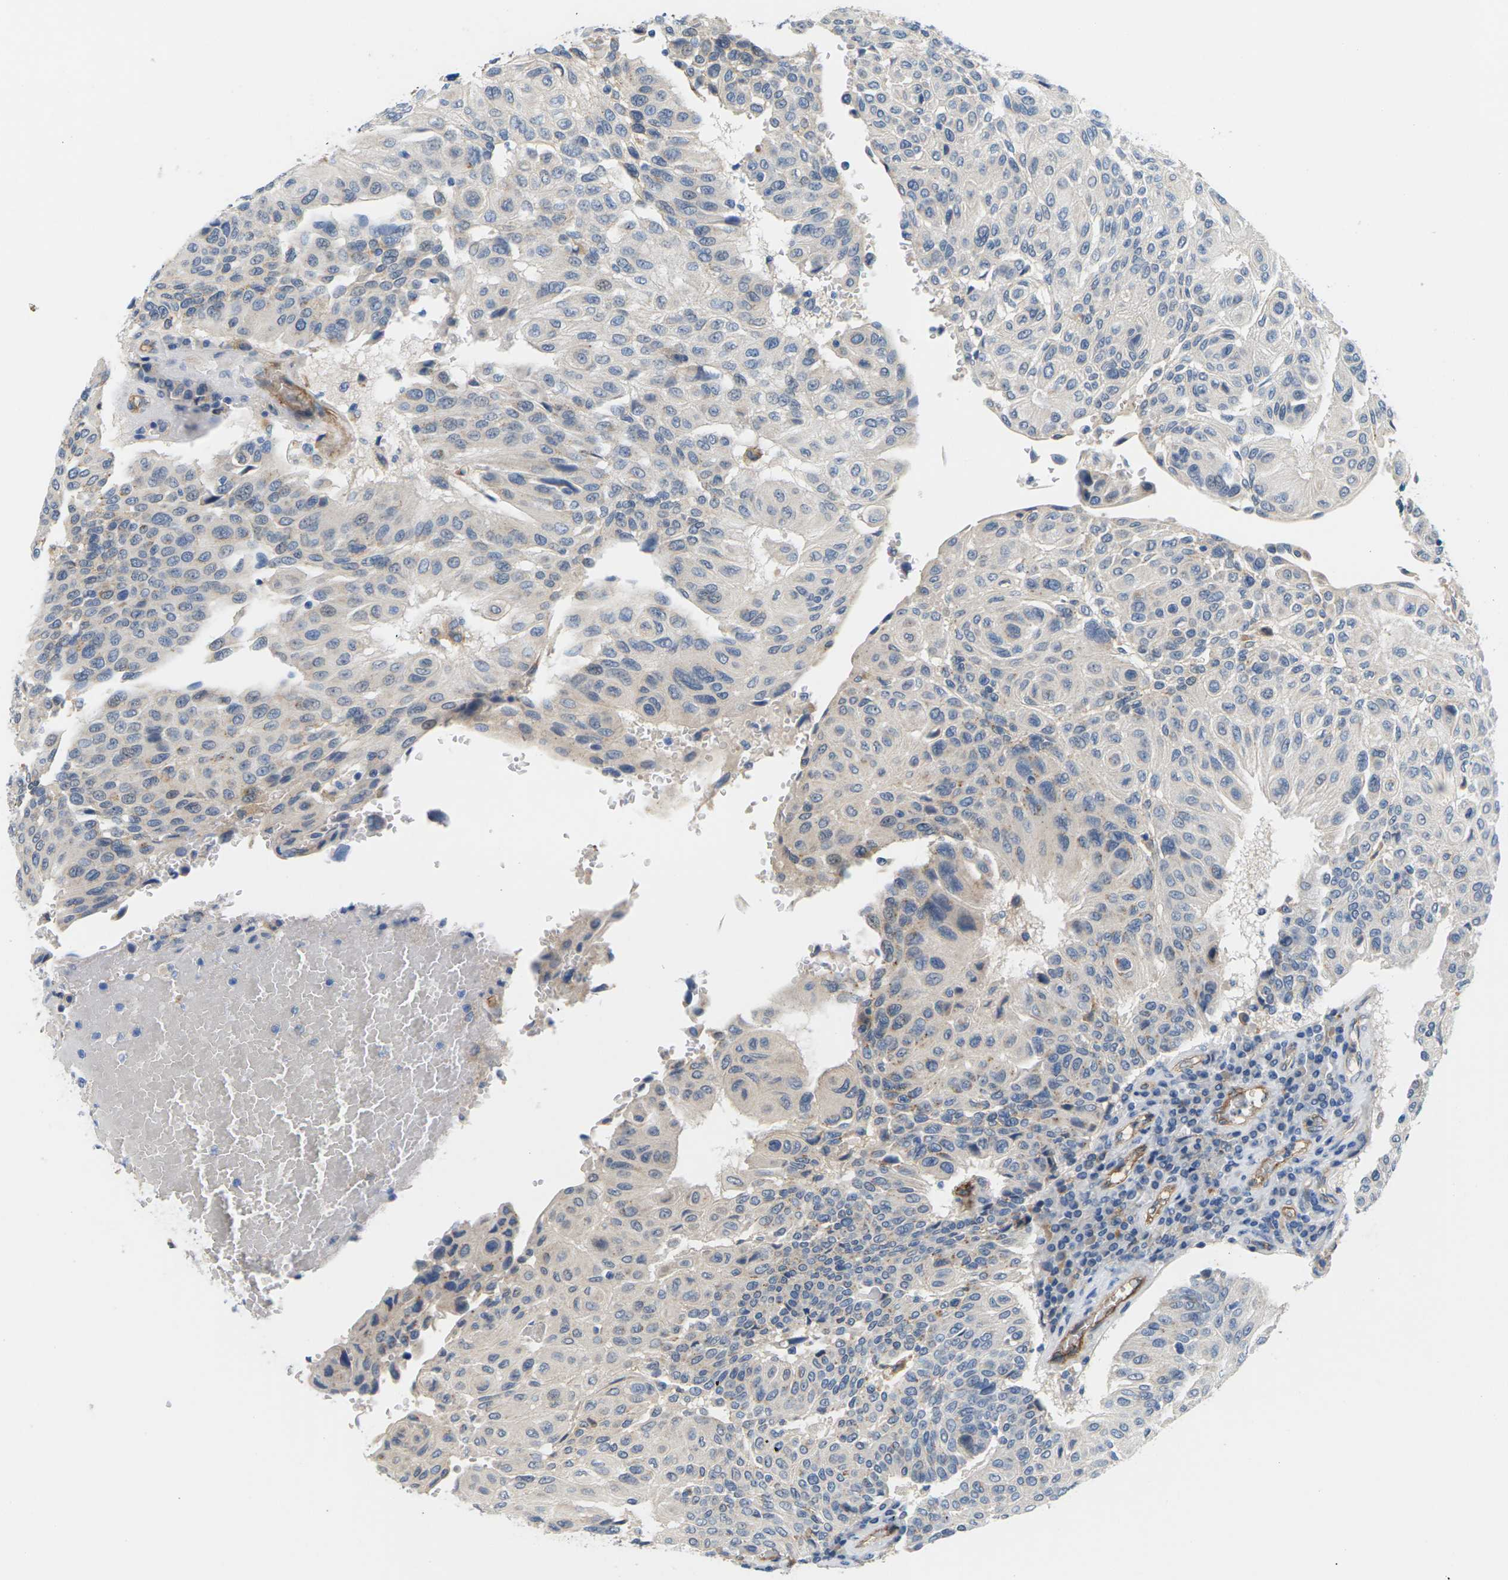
{"staining": {"intensity": "negative", "quantity": "none", "location": "none"}, "tissue": "urothelial cancer", "cell_type": "Tumor cells", "image_type": "cancer", "snomed": [{"axis": "morphology", "description": "Urothelial carcinoma, High grade"}, {"axis": "topography", "description": "Urinary bladder"}], "caption": "Tumor cells are negative for brown protein staining in urothelial carcinoma (high-grade).", "gene": "ITGA5", "patient": {"sex": "male", "age": 66}}